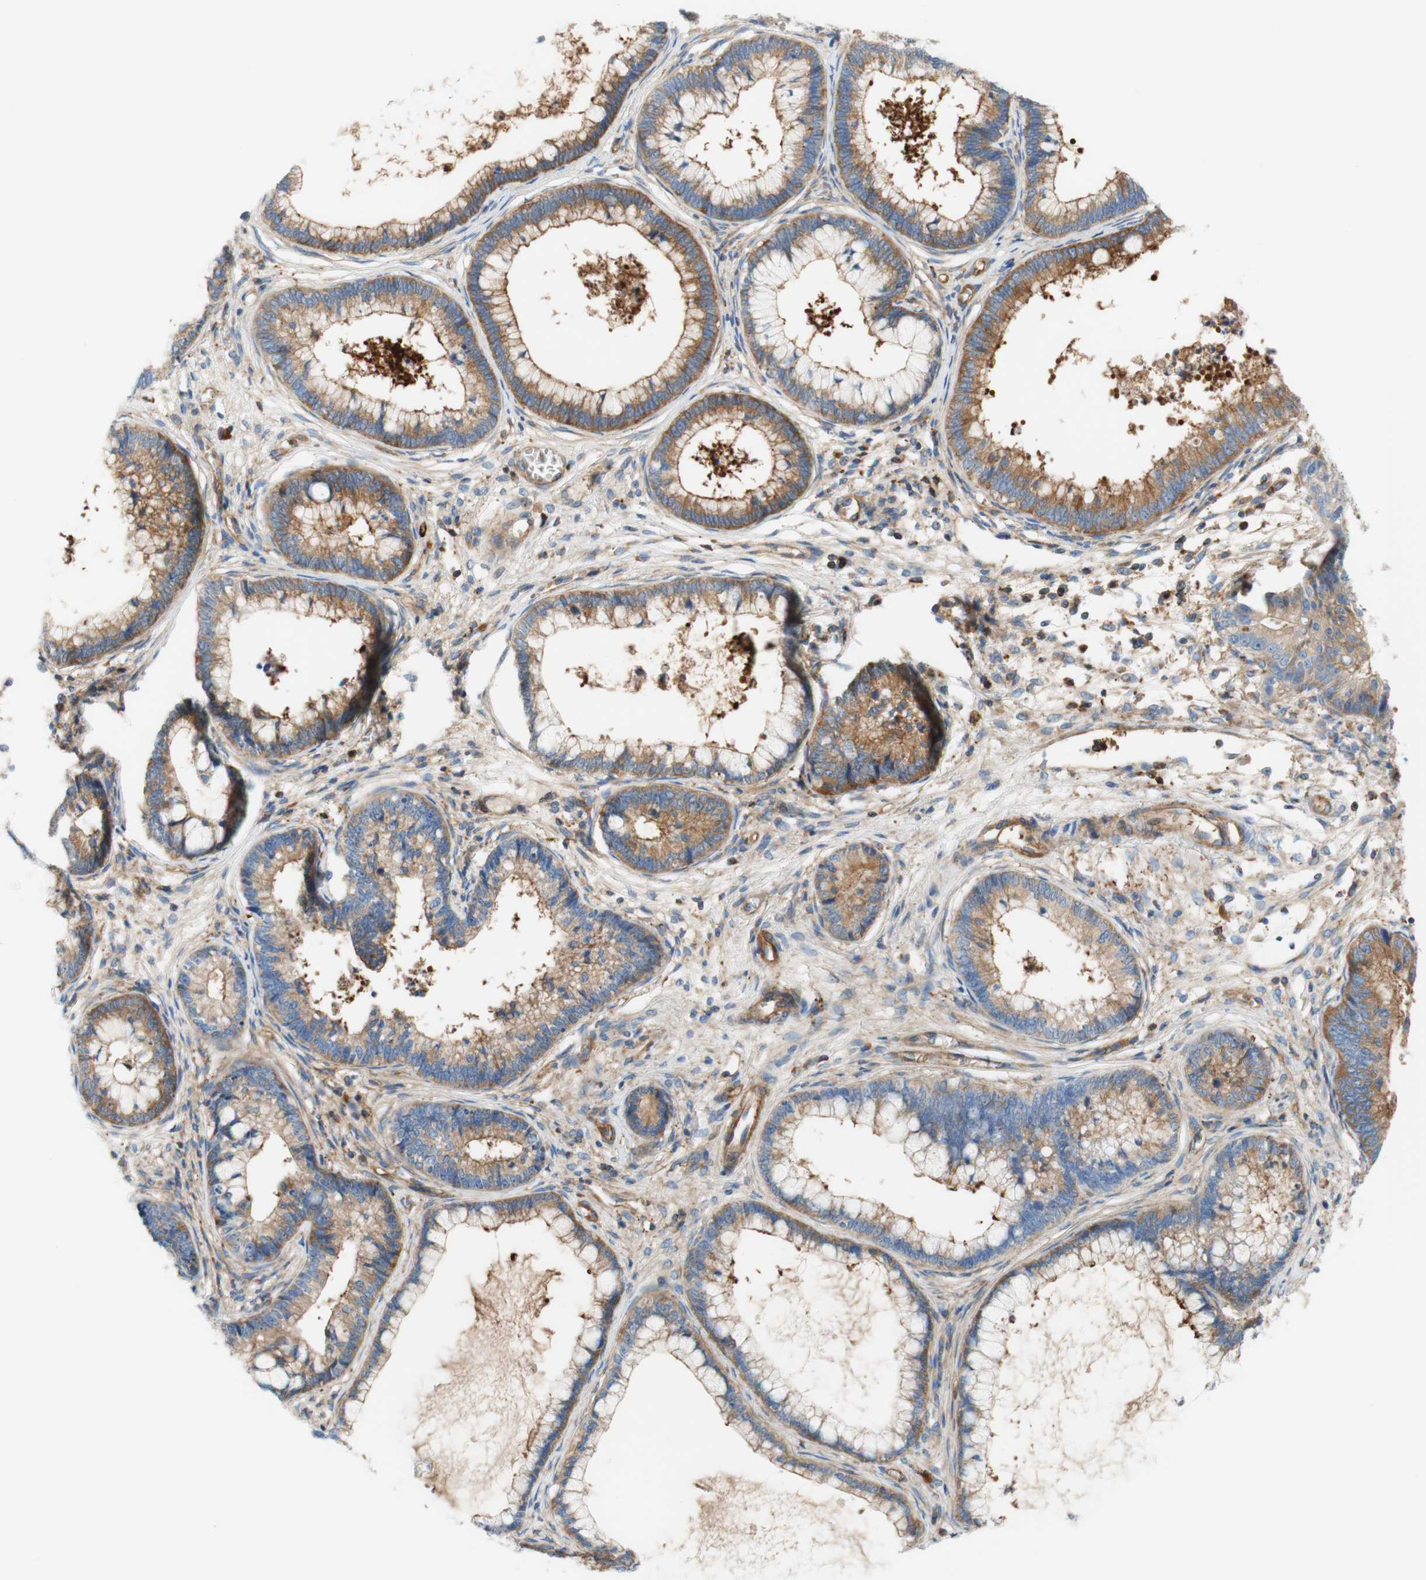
{"staining": {"intensity": "weak", "quantity": "25%-75%", "location": "cytoplasmic/membranous"}, "tissue": "cervical cancer", "cell_type": "Tumor cells", "image_type": "cancer", "snomed": [{"axis": "morphology", "description": "Adenocarcinoma, NOS"}, {"axis": "topography", "description": "Cervix"}], "caption": "A low amount of weak cytoplasmic/membranous staining is identified in approximately 25%-75% of tumor cells in adenocarcinoma (cervical) tissue.", "gene": "STOM", "patient": {"sex": "female", "age": 44}}